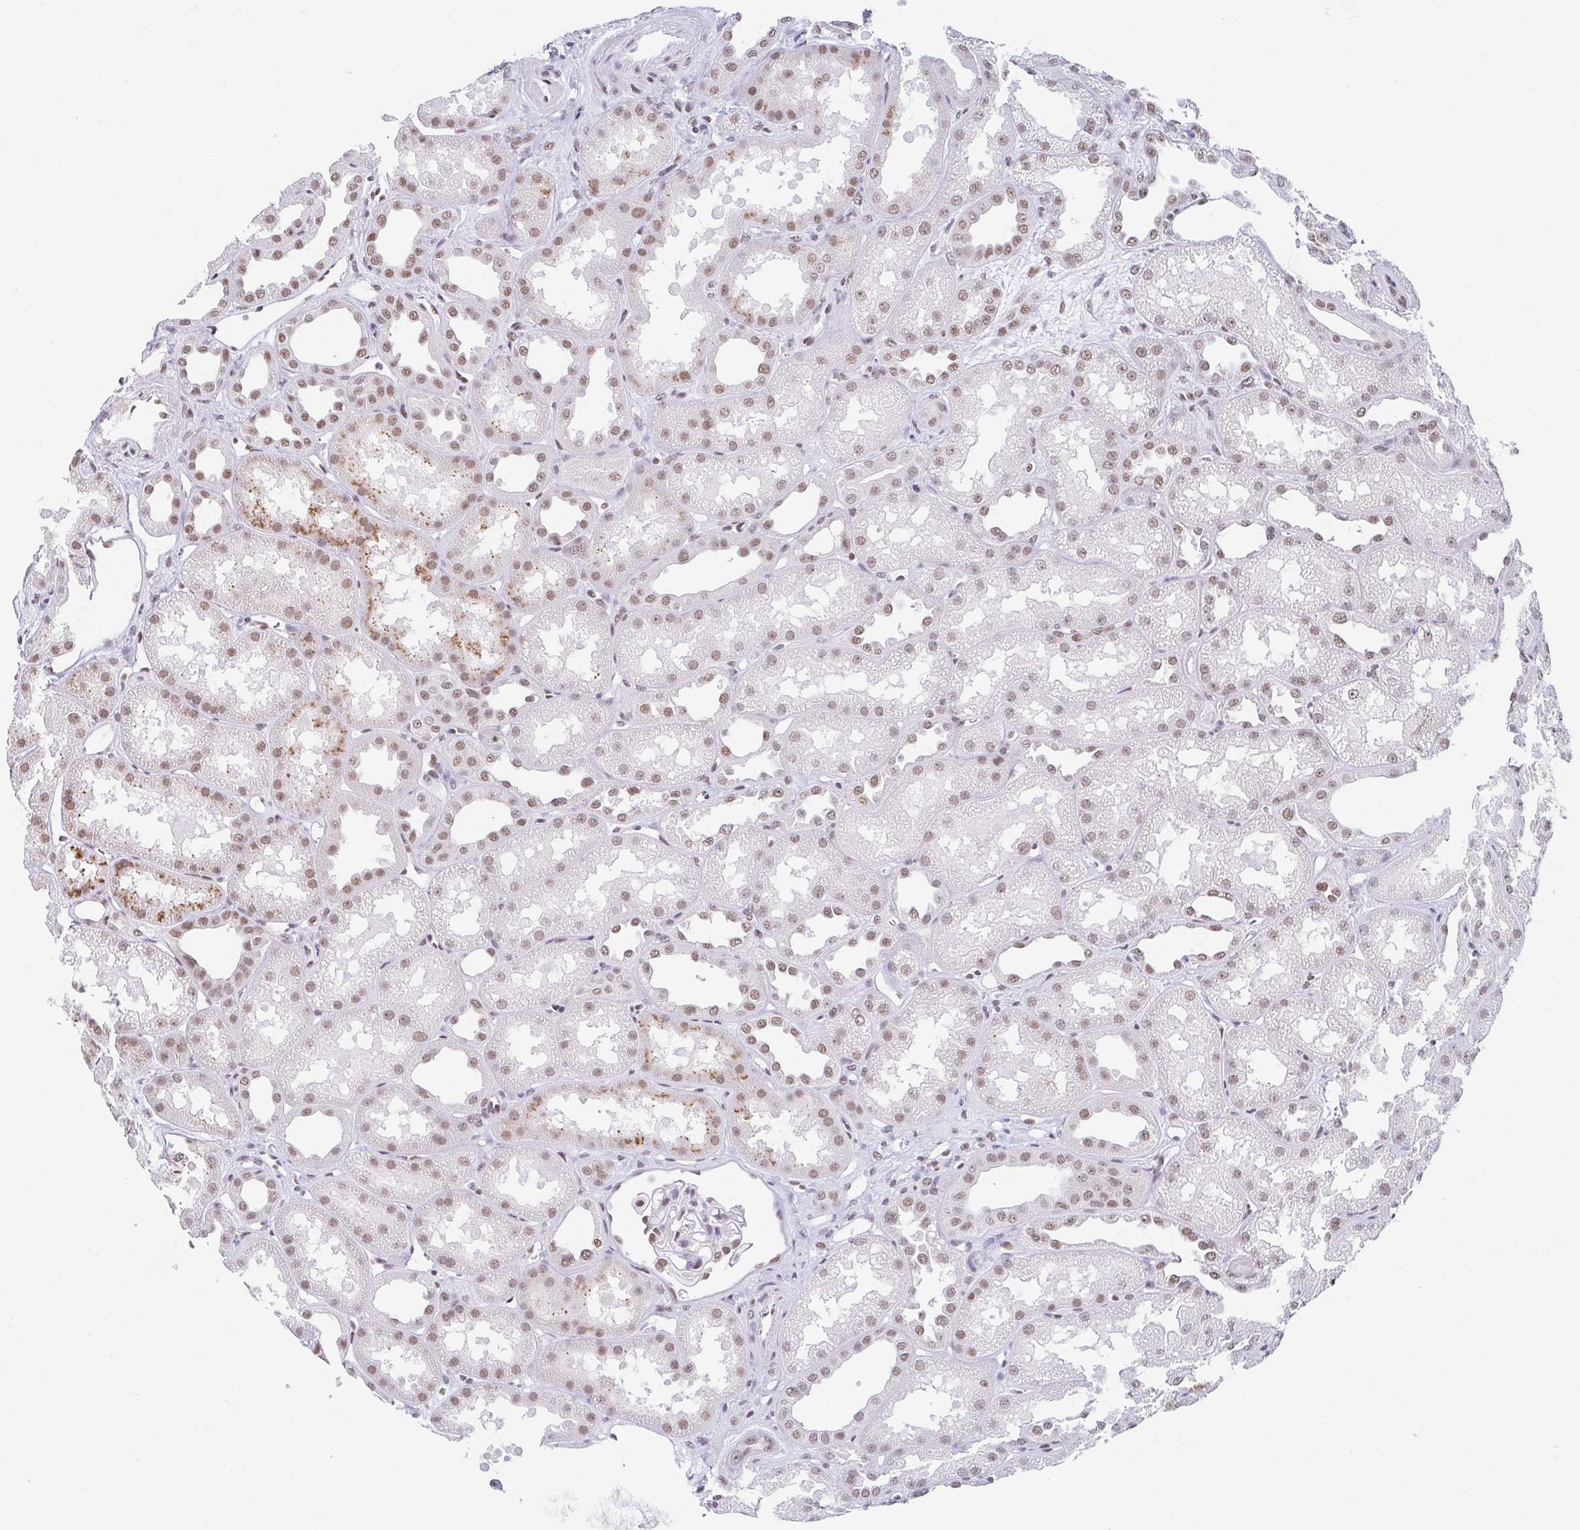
{"staining": {"intensity": "moderate", "quantity": "25%-75%", "location": "nuclear"}, "tissue": "kidney", "cell_type": "Cells in glomeruli", "image_type": "normal", "snomed": [{"axis": "morphology", "description": "Normal tissue, NOS"}, {"axis": "topography", "description": "Kidney"}], "caption": "Immunohistochemistry (IHC) histopathology image of normal human kidney stained for a protein (brown), which demonstrates medium levels of moderate nuclear expression in approximately 25%-75% of cells in glomeruli.", "gene": "SLC7A10", "patient": {"sex": "male", "age": 61}}